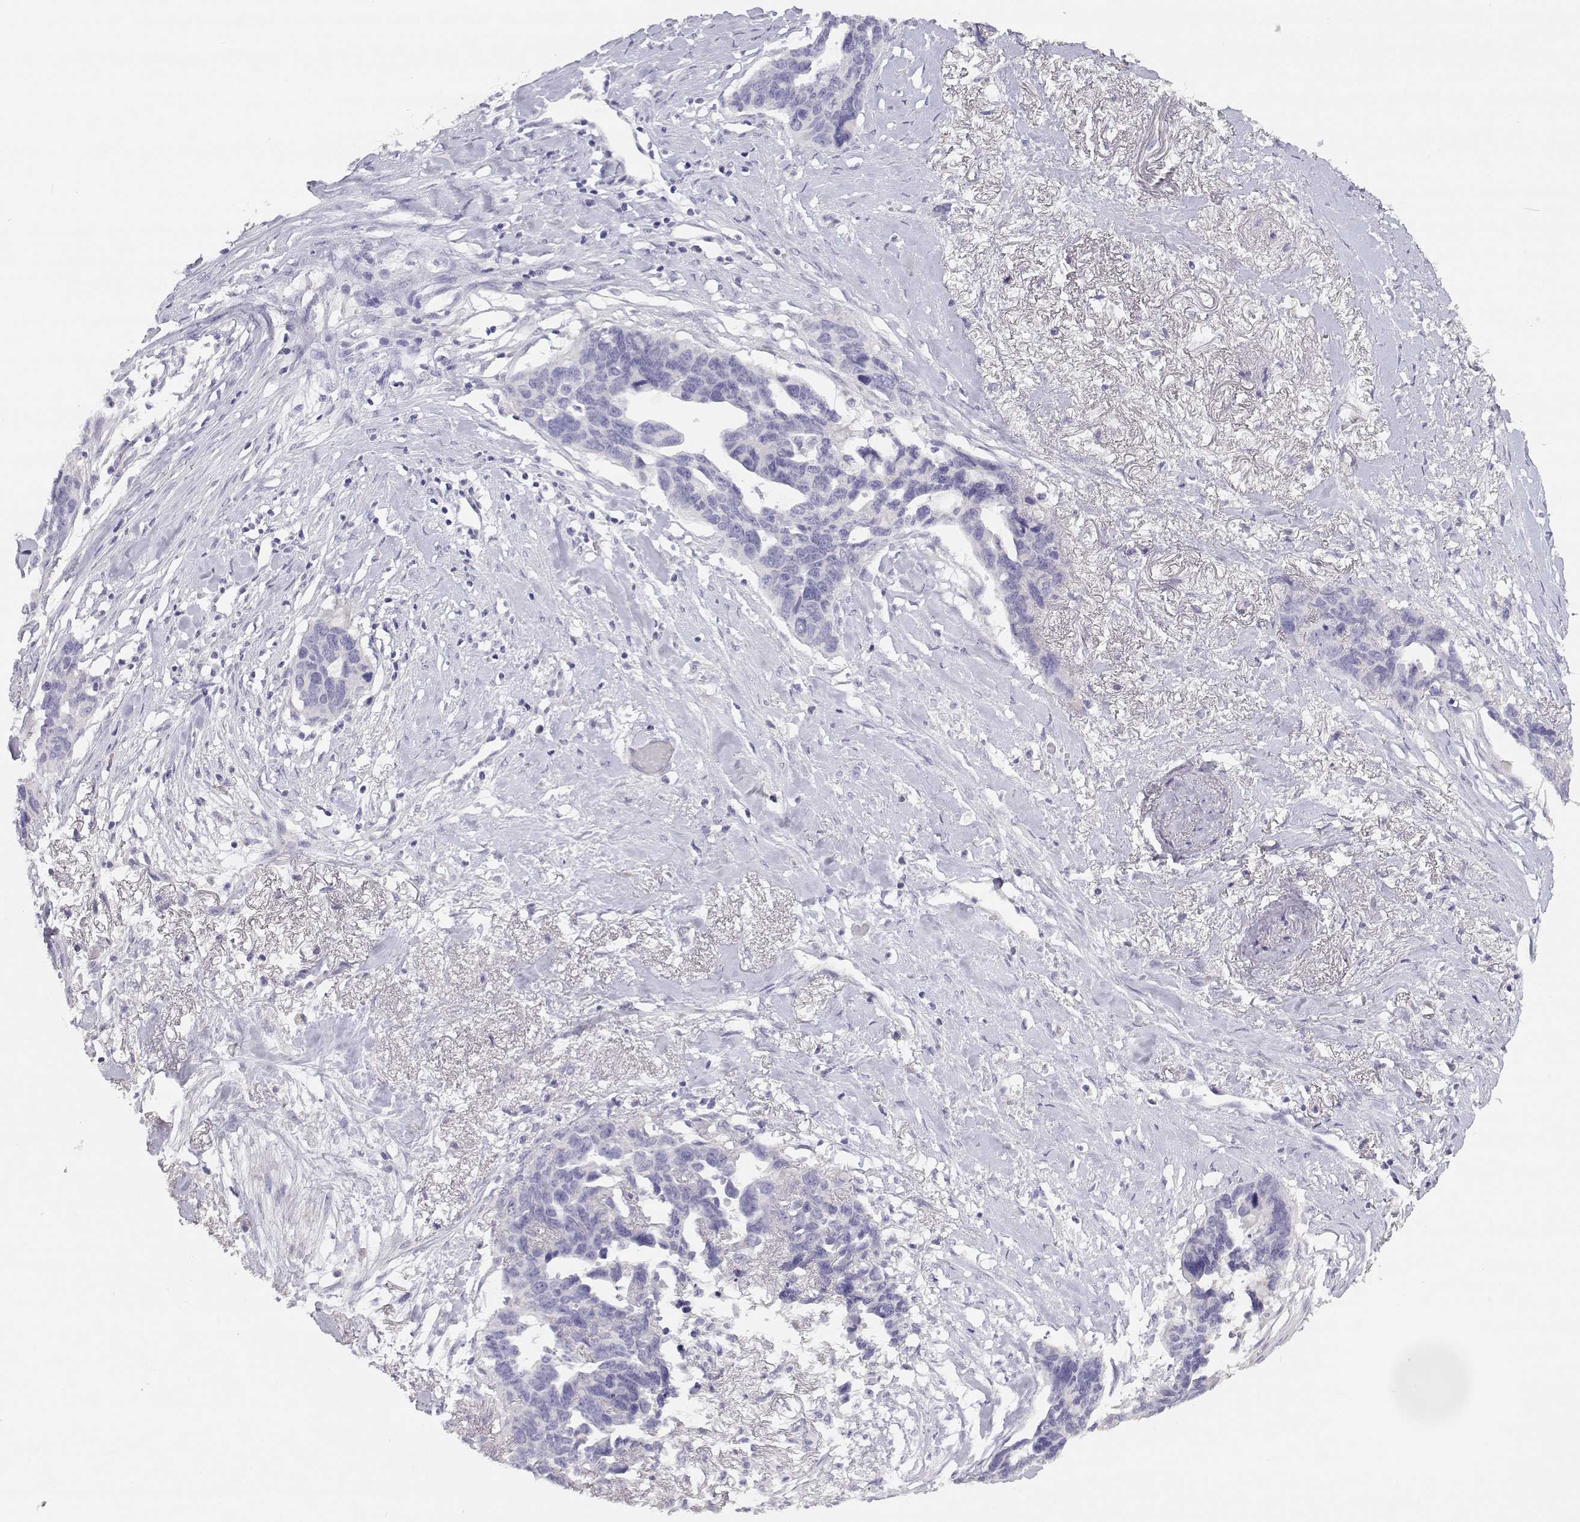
{"staining": {"intensity": "negative", "quantity": "none", "location": "none"}, "tissue": "ovarian cancer", "cell_type": "Tumor cells", "image_type": "cancer", "snomed": [{"axis": "morphology", "description": "Cystadenocarcinoma, serous, NOS"}, {"axis": "topography", "description": "Ovary"}], "caption": "A high-resolution histopathology image shows immunohistochemistry staining of ovarian serous cystadenocarcinoma, which displays no significant staining in tumor cells. (IHC, brightfield microscopy, high magnification).", "gene": "GPR174", "patient": {"sex": "female", "age": 69}}